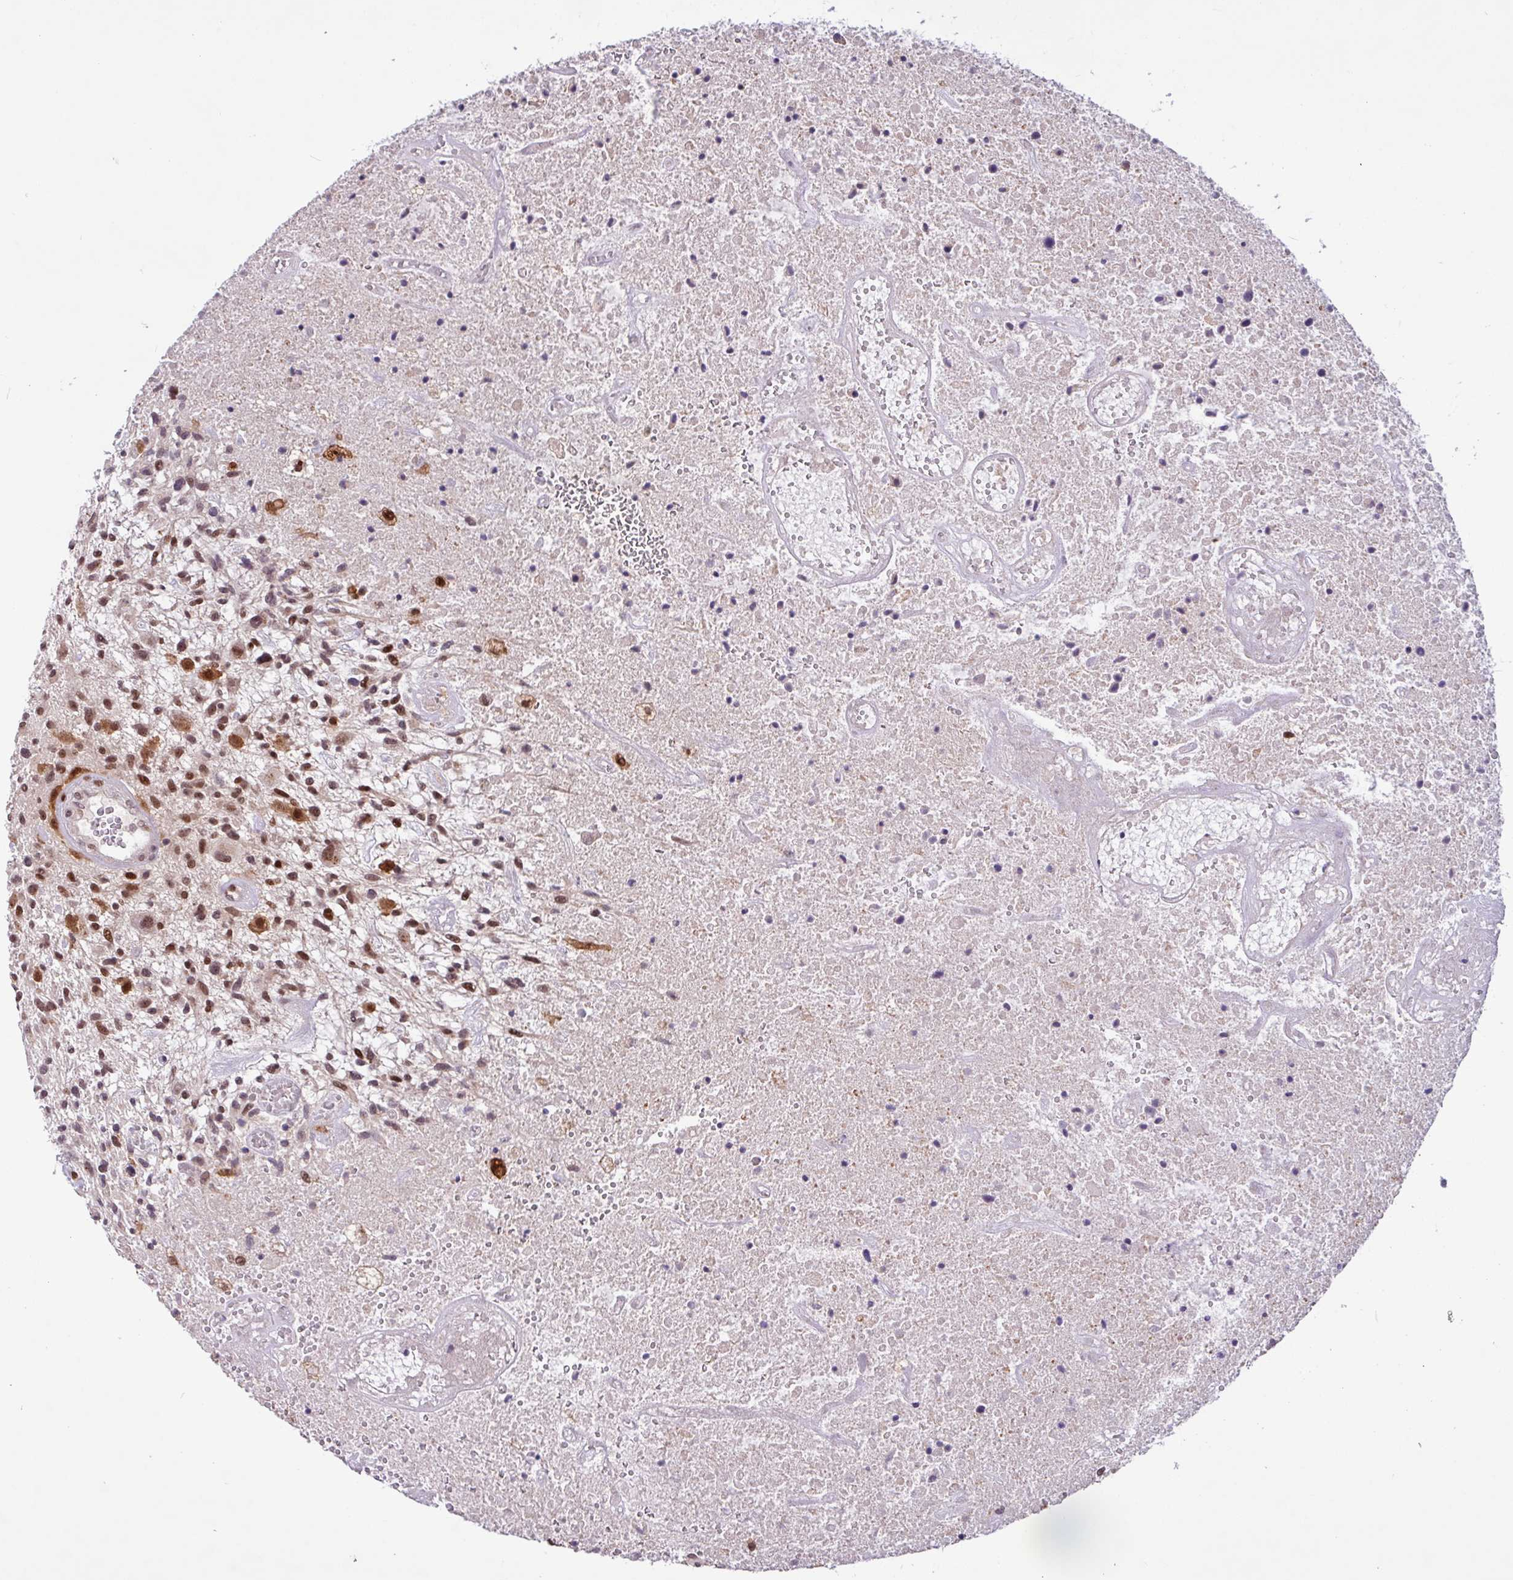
{"staining": {"intensity": "moderate", "quantity": ">75%", "location": "nuclear"}, "tissue": "glioma", "cell_type": "Tumor cells", "image_type": "cancer", "snomed": [{"axis": "morphology", "description": "Glioma, malignant, High grade"}, {"axis": "topography", "description": "Brain"}], "caption": "Brown immunohistochemical staining in human glioma reveals moderate nuclear positivity in approximately >75% of tumor cells. (Stains: DAB (3,3'-diaminobenzidine) in brown, nuclei in blue, Microscopy: brightfield microscopy at high magnification).", "gene": "BRD3", "patient": {"sex": "male", "age": 47}}